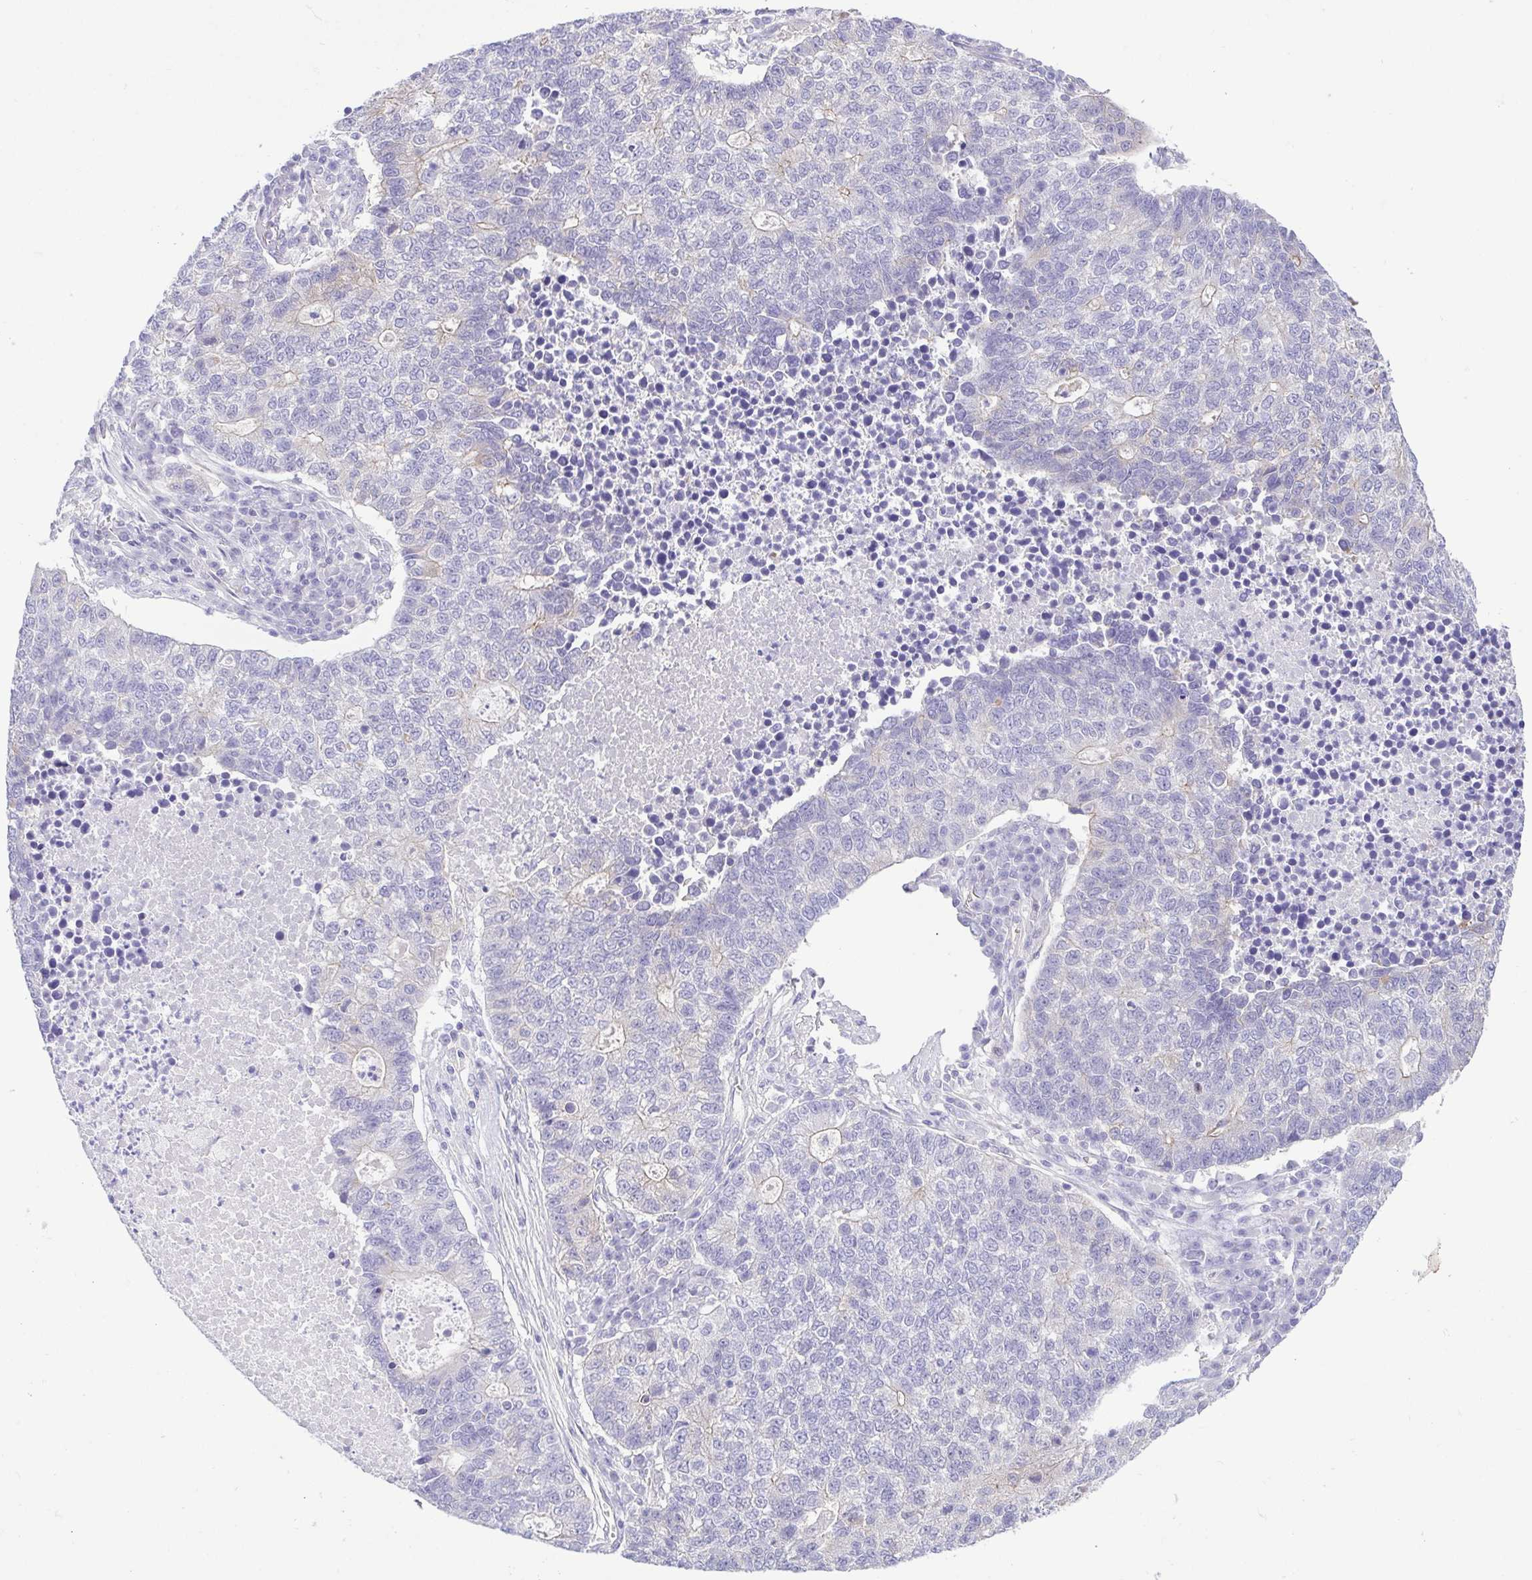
{"staining": {"intensity": "weak", "quantity": "<25%", "location": "cytoplasmic/membranous"}, "tissue": "lung cancer", "cell_type": "Tumor cells", "image_type": "cancer", "snomed": [{"axis": "morphology", "description": "Adenocarcinoma, NOS"}, {"axis": "topography", "description": "Lung"}], "caption": "Tumor cells show no significant protein staining in adenocarcinoma (lung).", "gene": "EPB42", "patient": {"sex": "male", "age": 57}}